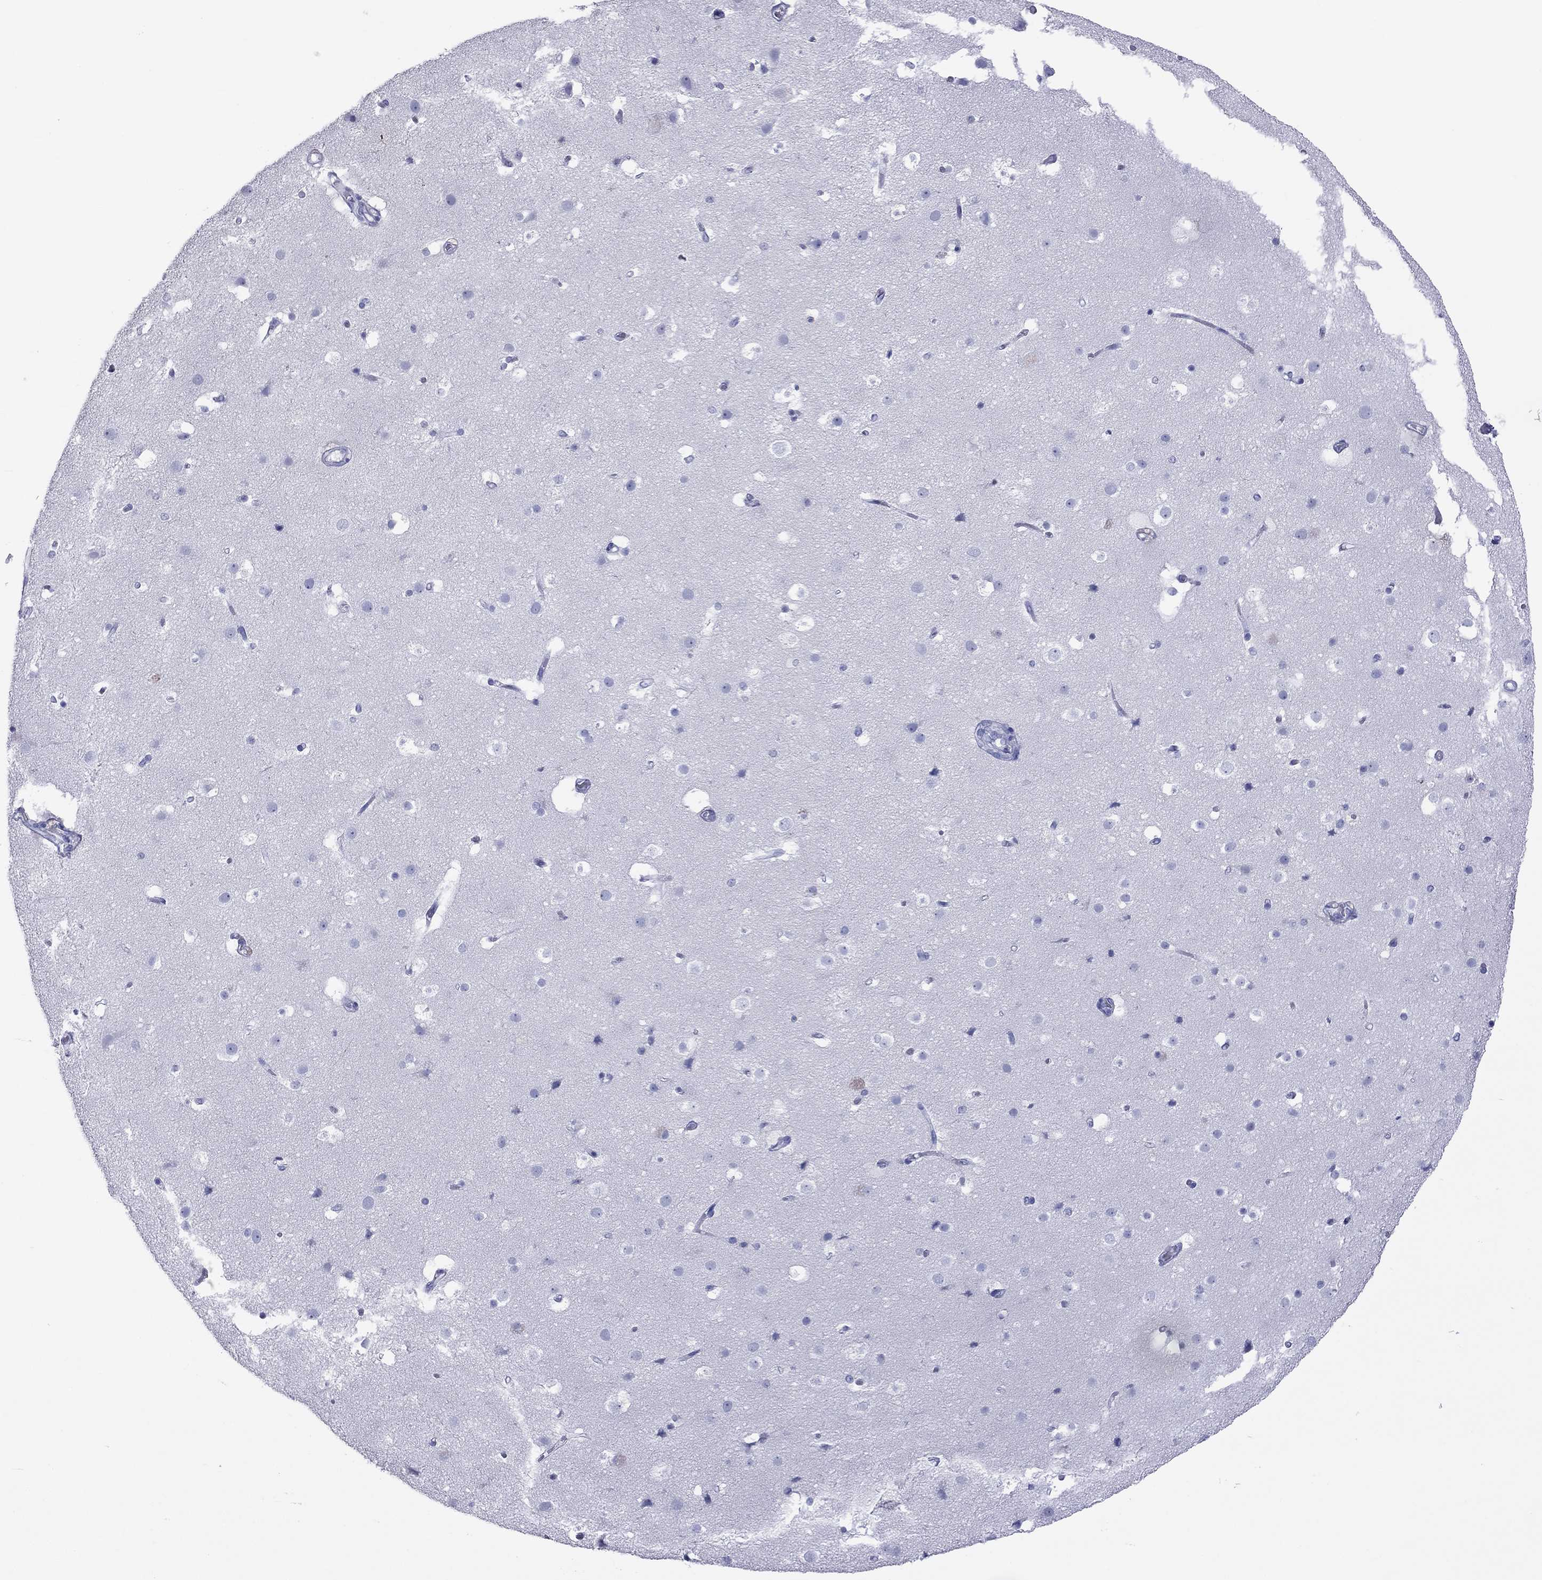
{"staining": {"intensity": "negative", "quantity": "none", "location": "none"}, "tissue": "cerebral cortex", "cell_type": "Endothelial cells", "image_type": "normal", "snomed": [{"axis": "morphology", "description": "Normal tissue, NOS"}, {"axis": "topography", "description": "Cerebral cortex"}], "caption": "Immunohistochemical staining of normal human cerebral cortex shows no significant expression in endothelial cells.", "gene": "KLRG1", "patient": {"sex": "female", "age": 52}}